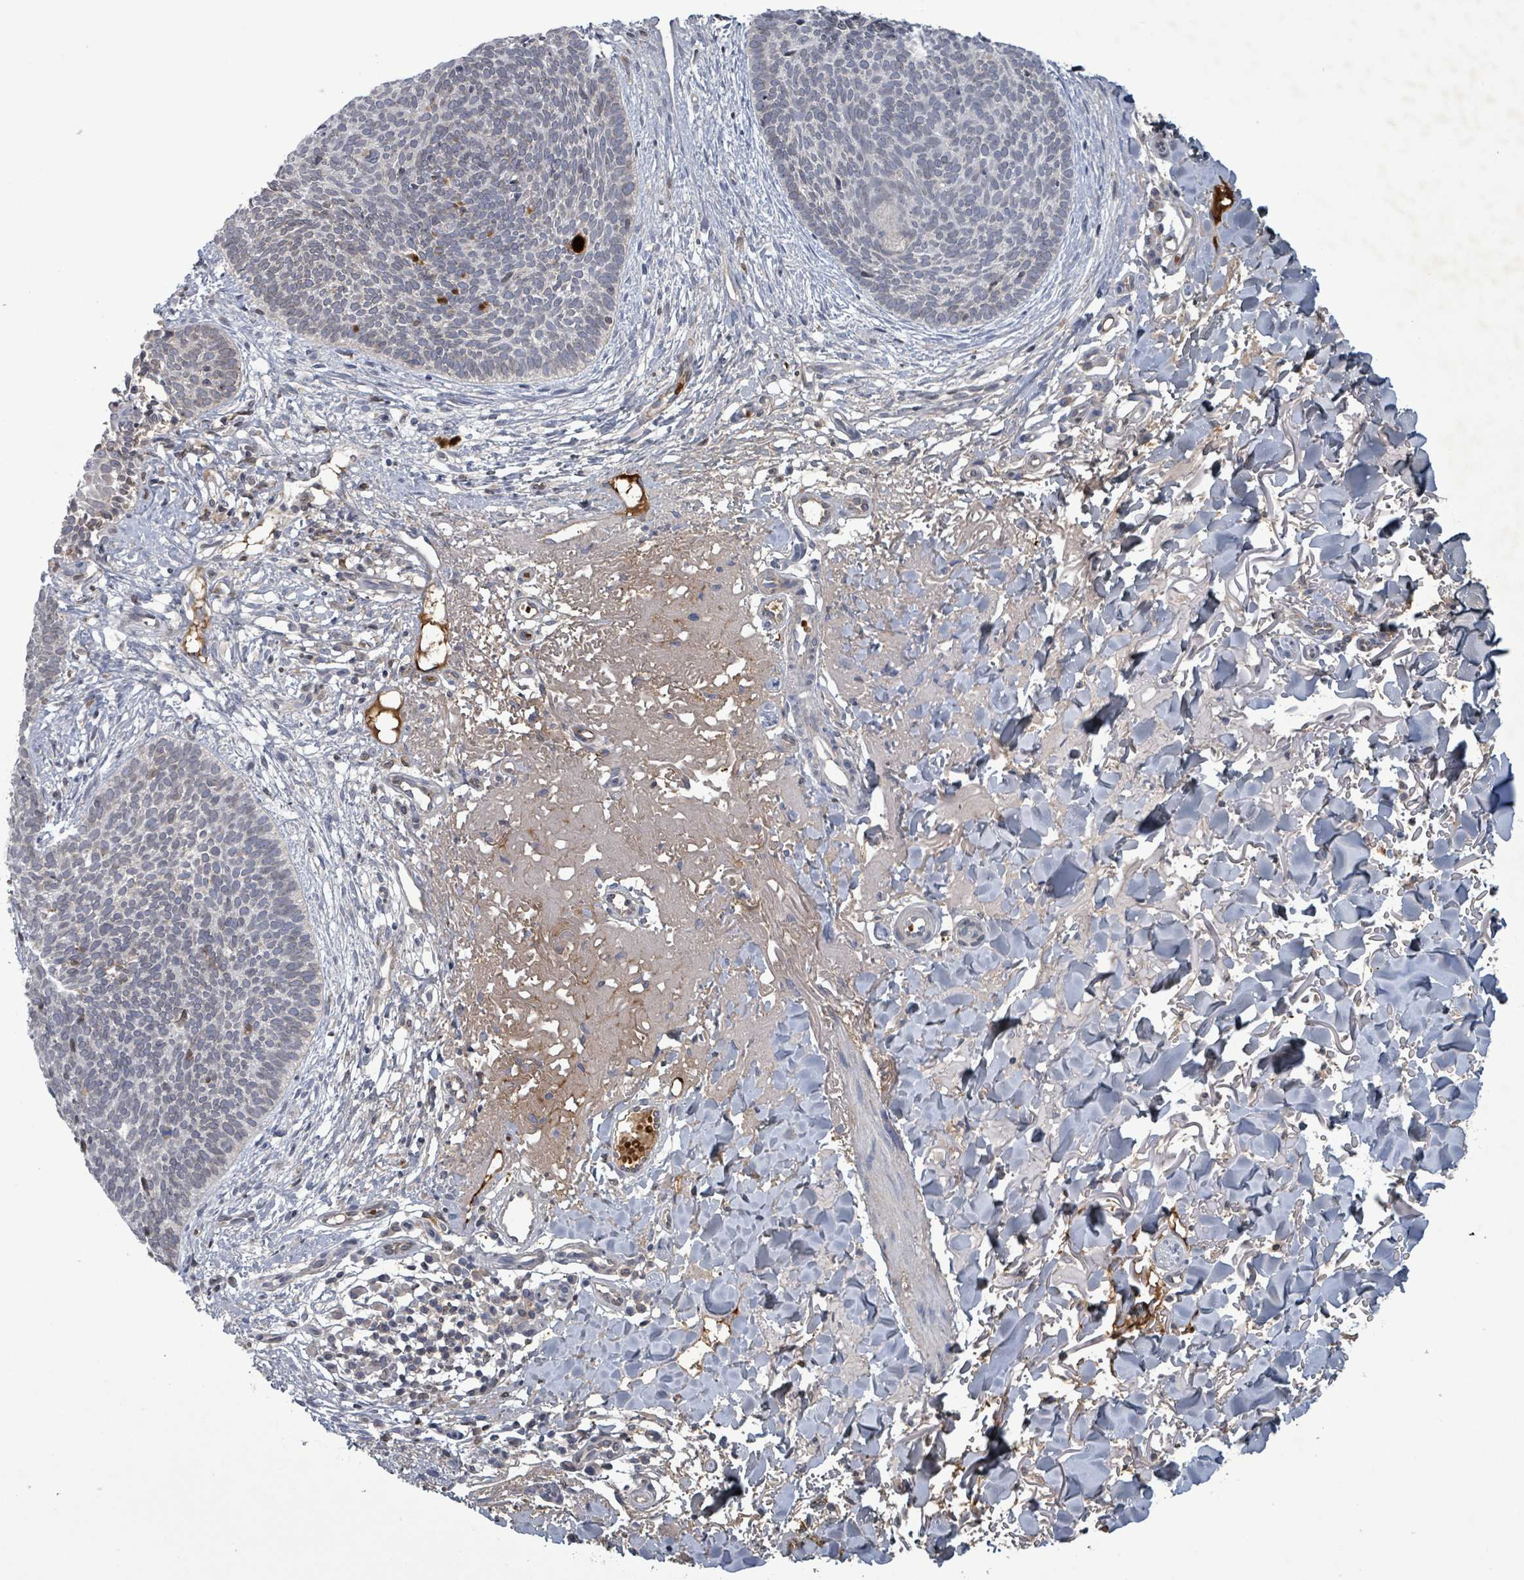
{"staining": {"intensity": "negative", "quantity": "none", "location": "none"}, "tissue": "skin cancer", "cell_type": "Tumor cells", "image_type": "cancer", "snomed": [{"axis": "morphology", "description": "Basal cell carcinoma"}, {"axis": "topography", "description": "Skin"}], "caption": "A histopathology image of human skin basal cell carcinoma is negative for staining in tumor cells. The staining is performed using DAB (3,3'-diaminobenzidine) brown chromogen with nuclei counter-stained in using hematoxylin.", "gene": "GRM8", "patient": {"sex": "male", "age": 84}}